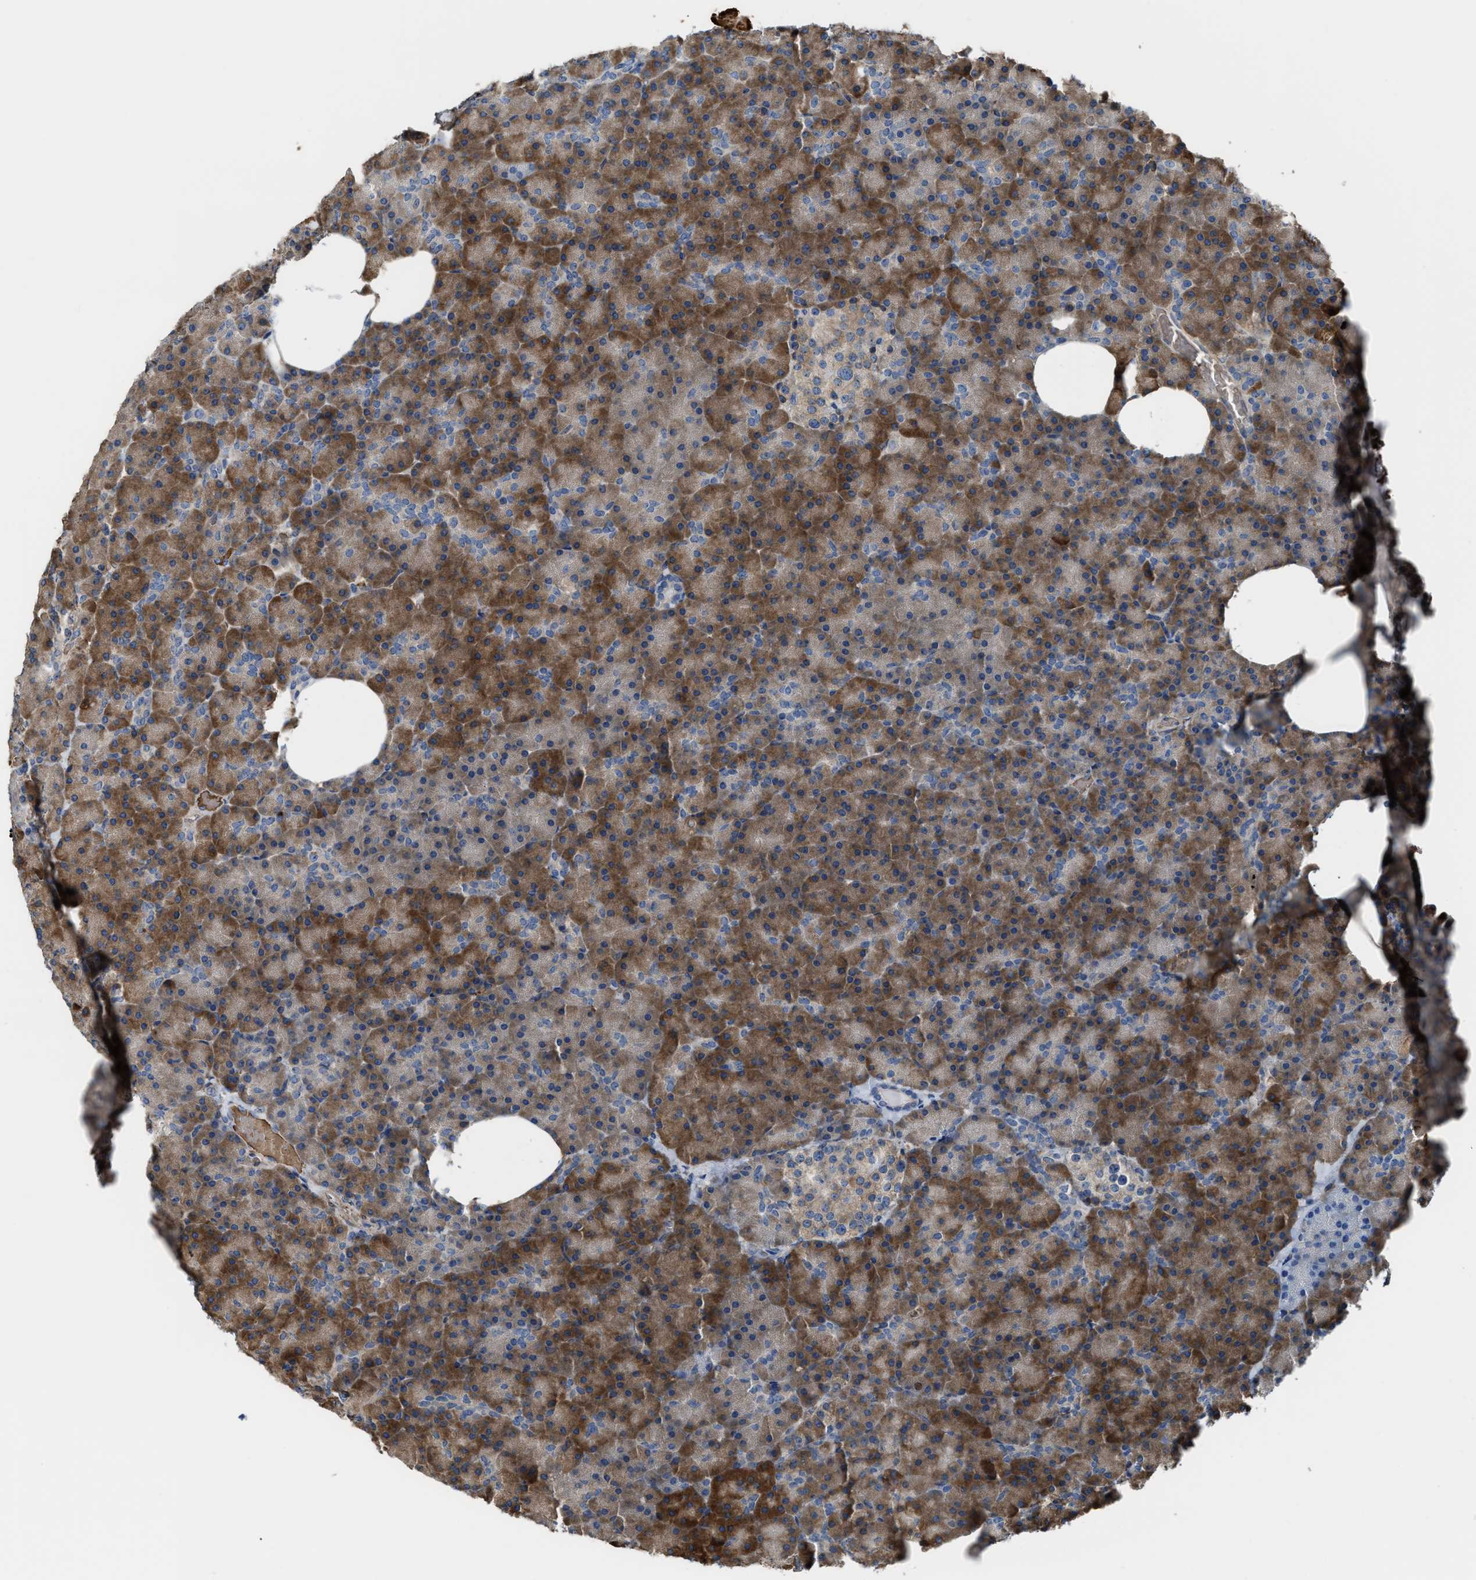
{"staining": {"intensity": "moderate", "quantity": "25%-75%", "location": "cytoplasmic/membranous"}, "tissue": "pancreas", "cell_type": "Exocrine glandular cells", "image_type": "normal", "snomed": [{"axis": "morphology", "description": "Normal tissue, NOS"}, {"axis": "morphology", "description": "Carcinoid, malignant, NOS"}, {"axis": "topography", "description": "Pancreas"}], "caption": "DAB (3,3'-diaminobenzidine) immunohistochemical staining of benign pancreas exhibits moderate cytoplasmic/membranous protein staining in approximately 25%-75% of exocrine glandular cells.", "gene": "SELENOM", "patient": {"sex": "female", "age": 35}}